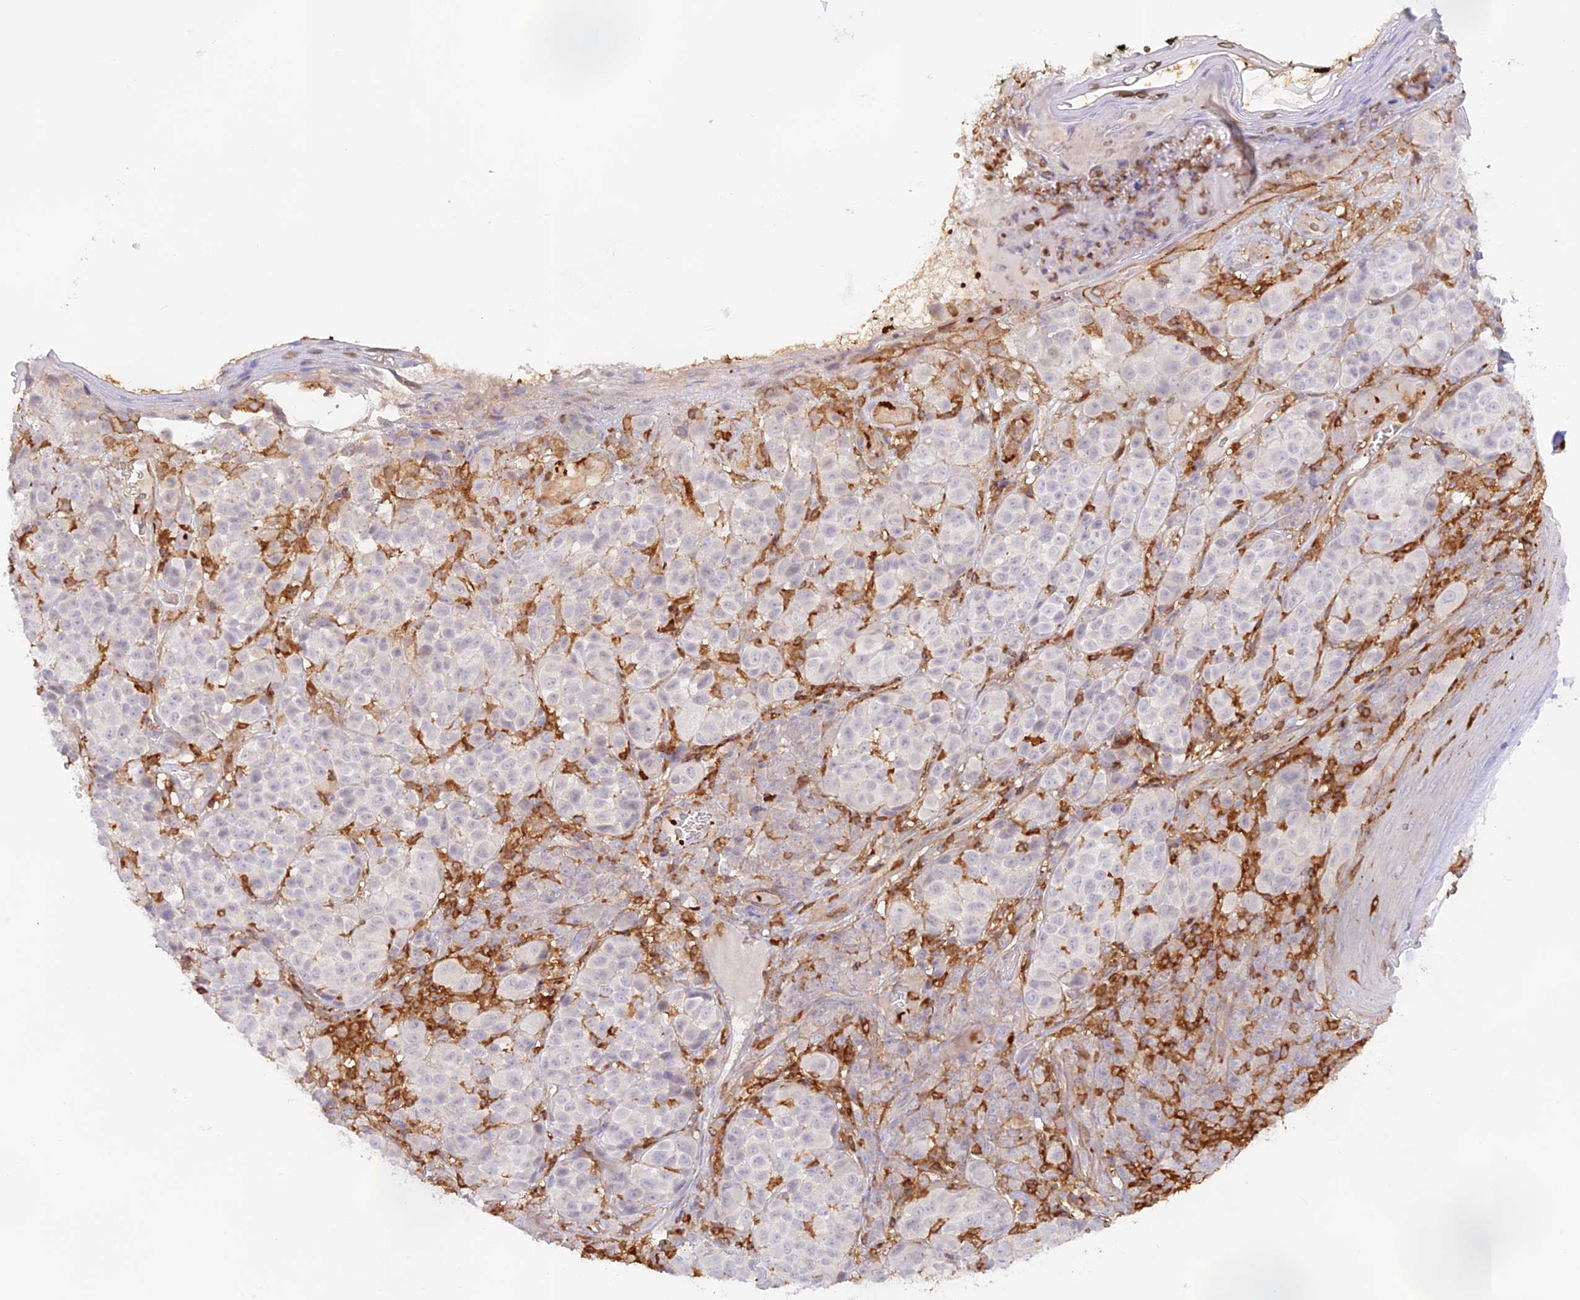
{"staining": {"intensity": "negative", "quantity": "none", "location": "none"}, "tissue": "melanoma", "cell_type": "Tumor cells", "image_type": "cancer", "snomed": [{"axis": "morphology", "description": "Malignant melanoma, NOS"}, {"axis": "topography", "description": "Skin"}], "caption": "IHC photomicrograph of human malignant melanoma stained for a protein (brown), which demonstrates no staining in tumor cells.", "gene": "DENND1C", "patient": {"sex": "male", "age": 38}}